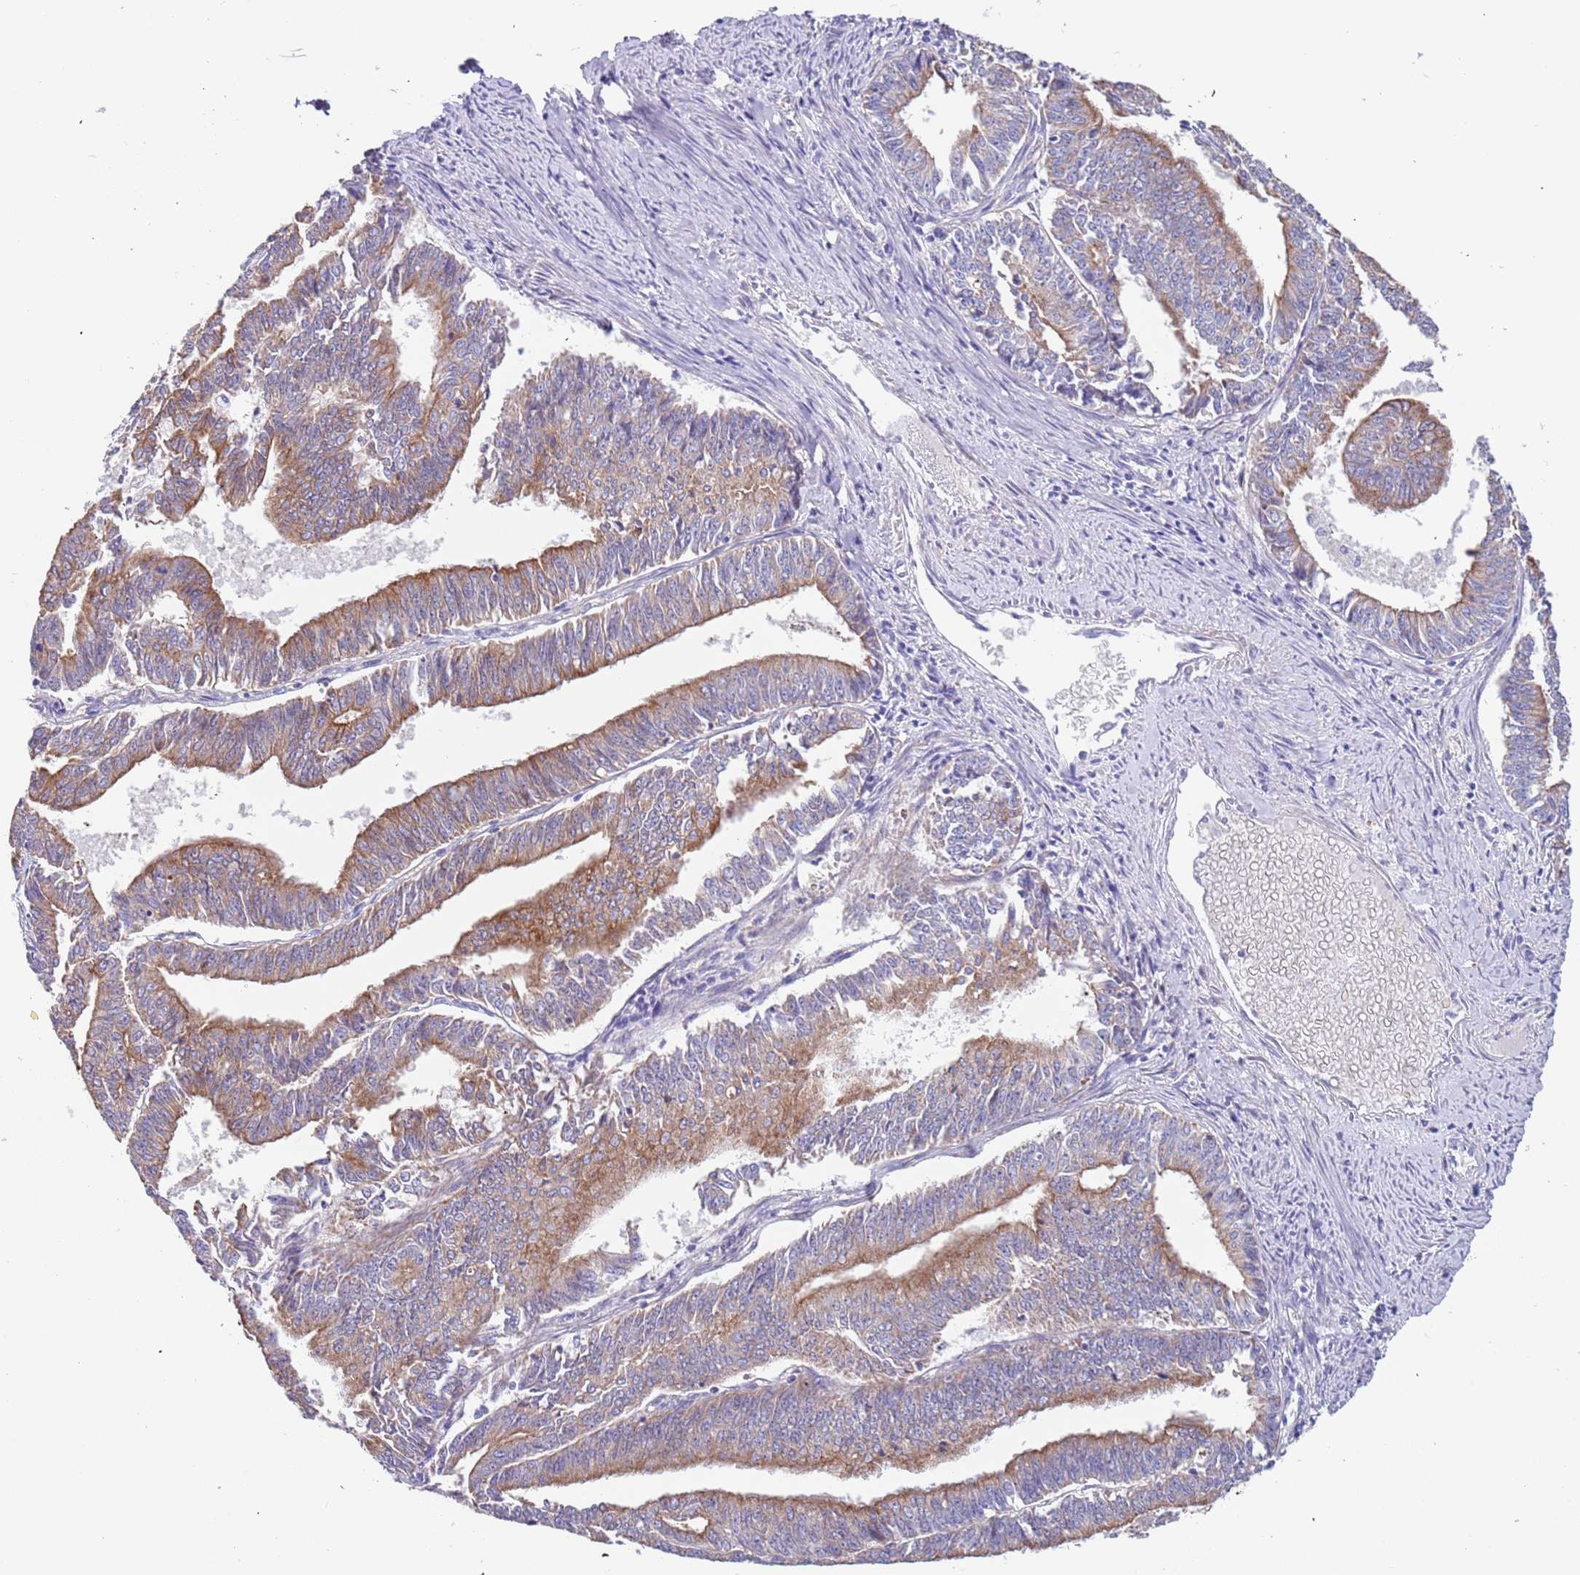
{"staining": {"intensity": "moderate", "quantity": "25%-75%", "location": "cytoplasmic/membranous"}, "tissue": "endometrial cancer", "cell_type": "Tumor cells", "image_type": "cancer", "snomed": [{"axis": "morphology", "description": "Adenocarcinoma, NOS"}, {"axis": "topography", "description": "Endometrium"}], "caption": "Protein positivity by immunohistochemistry (IHC) exhibits moderate cytoplasmic/membranous positivity in approximately 25%-75% of tumor cells in endometrial cancer (adenocarcinoma). (DAB IHC, brown staining for protein, blue staining for nuclei).", "gene": "LAMB4", "patient": {"sex": "female", "age": 73}}